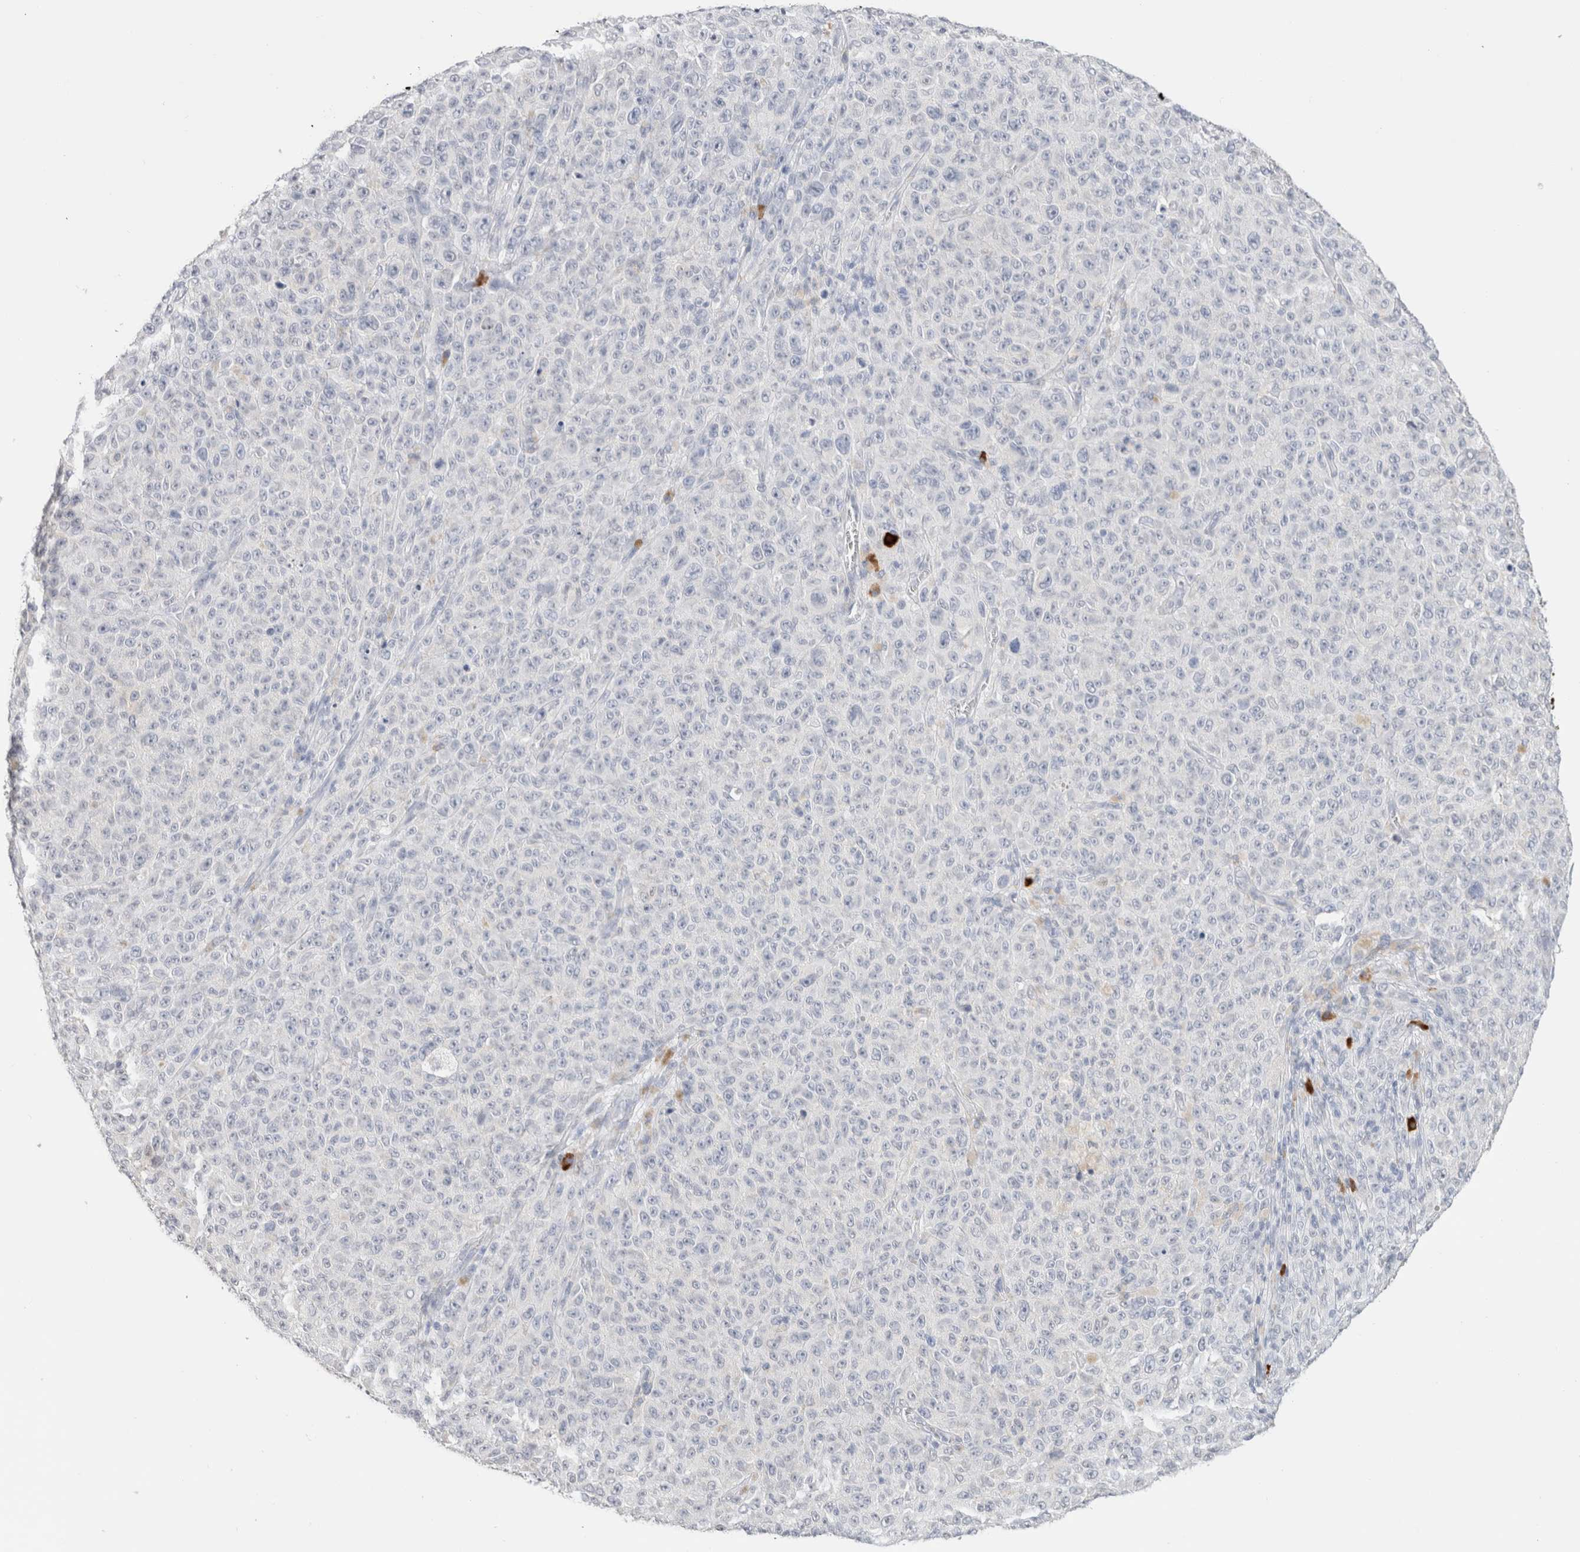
{"staining": {"intensity": "negative", "quantity": "none", "location": "none"}, "tissue": "melanoma", "cell_type": "Tumor cells", "image_type": "cancer", "snomed": [{"axis": "morphology", "description": "Malignant melanoma, NOS"}, {"axis": "topography", "description": "Skin"}], "caption": "DAB immunohistochemical staining of human malignant melanoma displays no significant staining in tumor cells.", "gene": "CD80", "patient": {"sex": "female", "age": 82}}